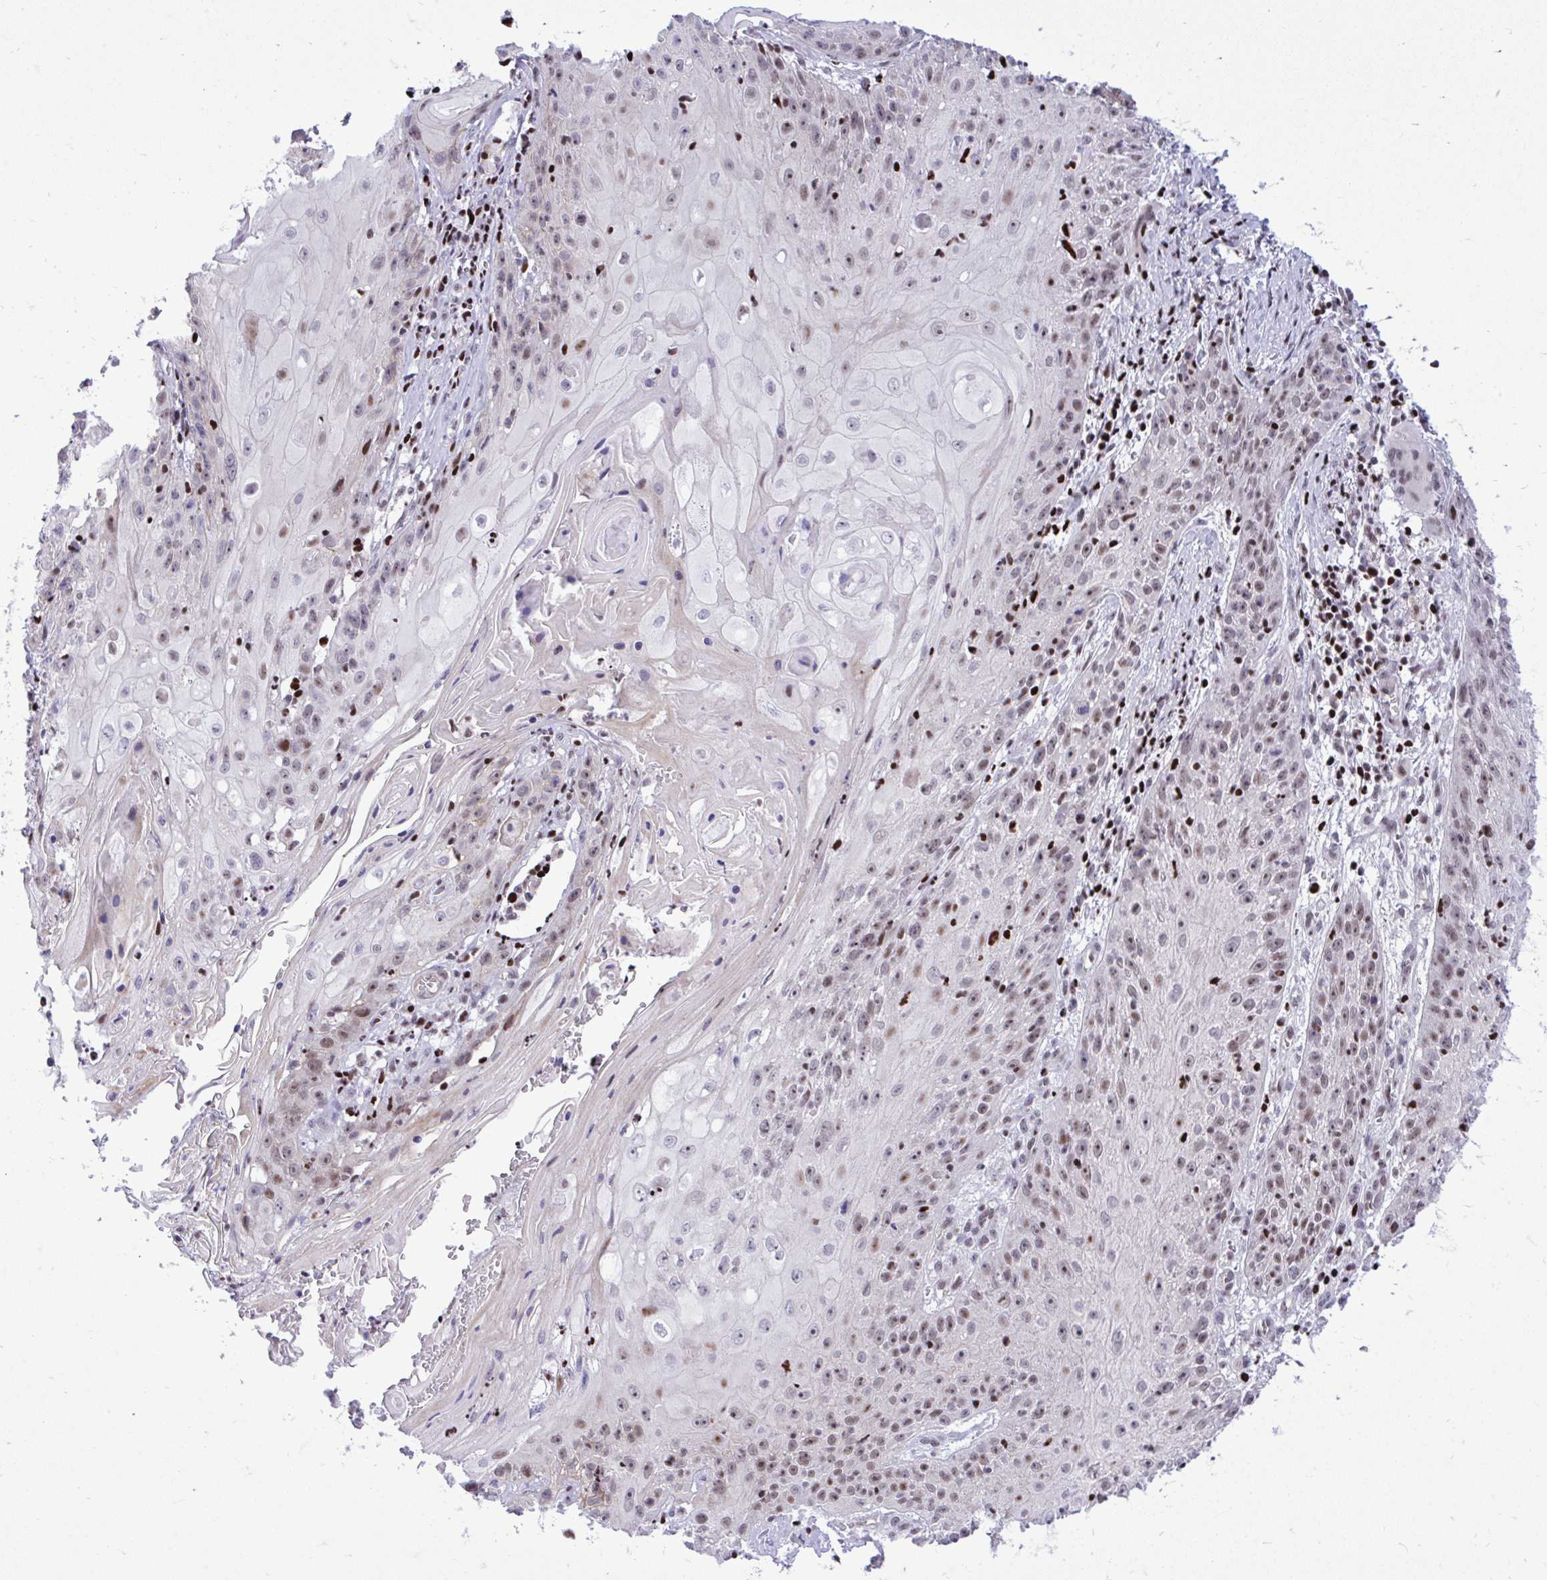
{"staining": {"intensity": "moderate", "quantity": "<25%", "location": "nuclear"}, "tissue": "skin cancer", "cell_type": "Tumor cells", "image_type": "cancer", "snomed": [{"axis": "morphology", "description": "Squamous cell carcinoma, NOS"}, {"axis": "topography", "description": "Skin"}, {"axis": "topography", "description": "Vulva"}], "caption": "A histopathology image of human squamous cell carcinoma (skin) stained for a protein exhibits moderate nuclear brown staining in tumor cells.", "gene": "C14orf39", "patient": {"sex": "female", "age": 76}}